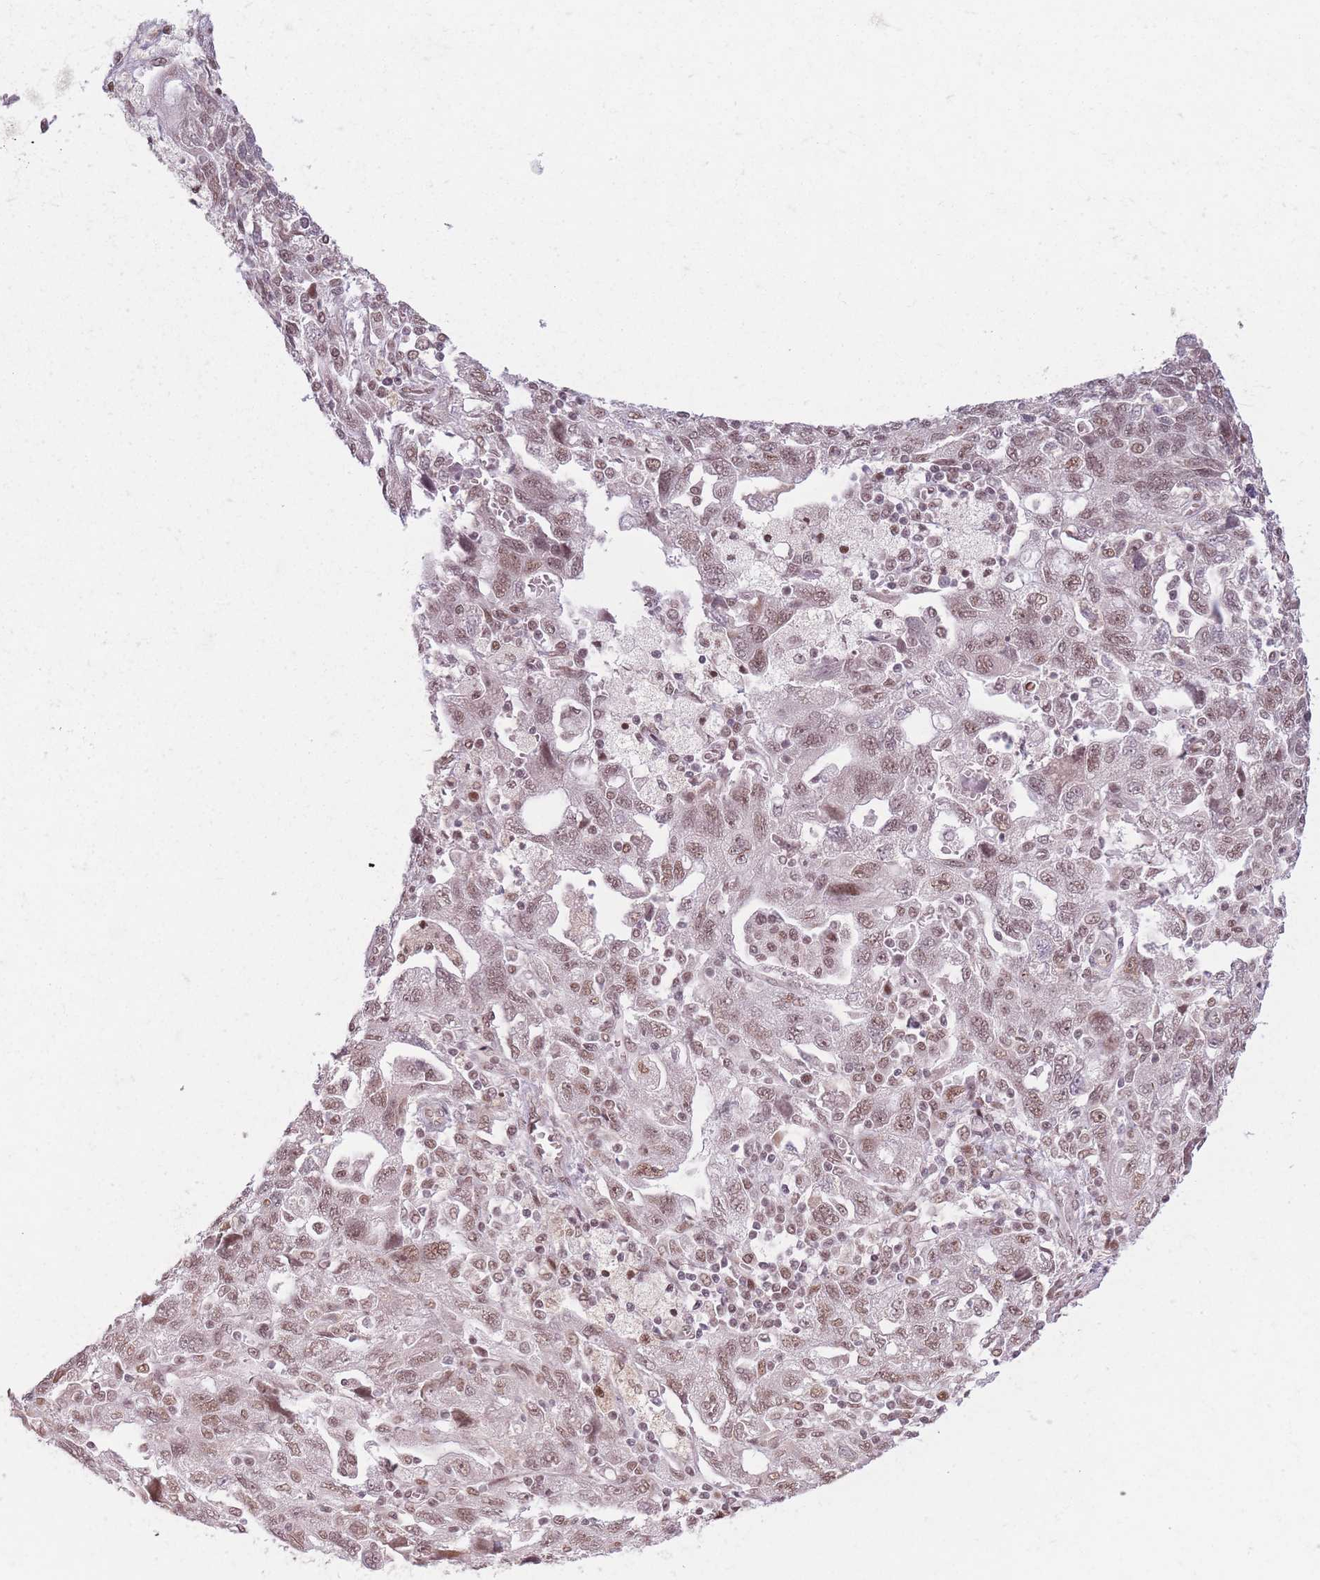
{"staining": {"intensity": "moderate", "quantity": ">75%", "location": "nuclear"}, "tissue": "ovarian cancer", "cell_type": "Tumor cells", "image_type": "cancer", "snomed": [{"axis": "morphology", "description": "Carcinoma, NOS"}, {"axis": "morphology", "description": "Cystadenocarcinoma, serous, NOS"}, {"axis": "topography", "description": "Ovary"}], "caption": "Carcinoma (ovarian) tissue demonstrates moderate nuclear staining in about >75% of tumor cells, visualized by immunohistochemistry.", "gene": "SUPT6H", "patient": {"sex": "female", "age": 69}}